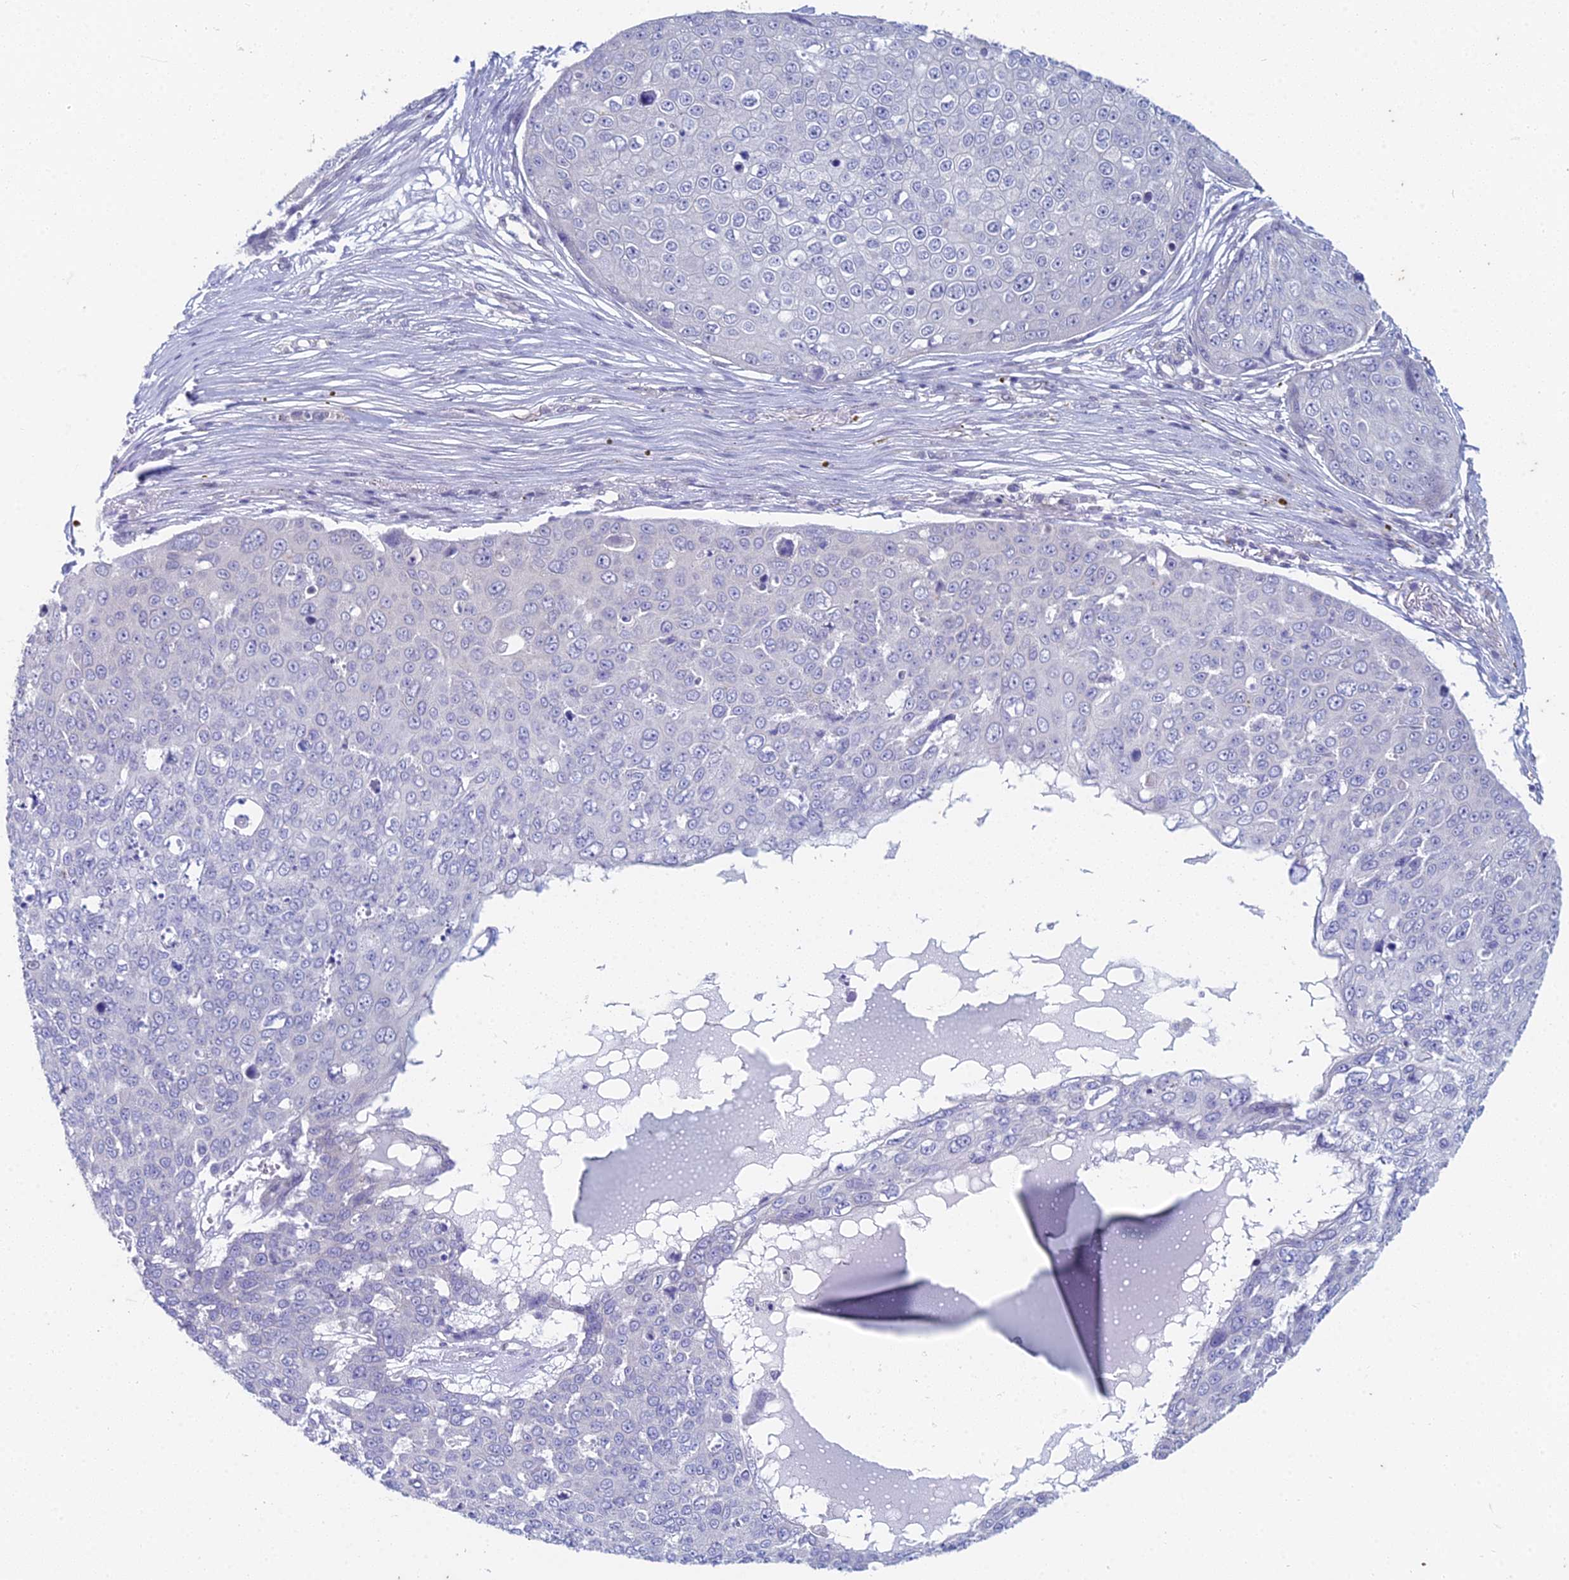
{"staining": {"intensity": "negative", "quantity": "none", "location": "none"}, "tissue": "skin cancer", "cell_type": "Tumor cells", "image_type": "cancer", "snomed": [{"axis": "morphology", "description": "Squamous cell carcinoma, NOS"}, {"axis": "topography", "description": "Skin"}], "caption": "Immunohistochemistry image of neoplastic tissue: skin cancer (squamous cell carcinoma) stained with DAB (3,3'-diaminobenzidine) displays no significant protein expression in tumor cells. Nuclei are stained in blue.", "gene": "EEF2KMT", "patient": {"sex": "male", "age": 71}}